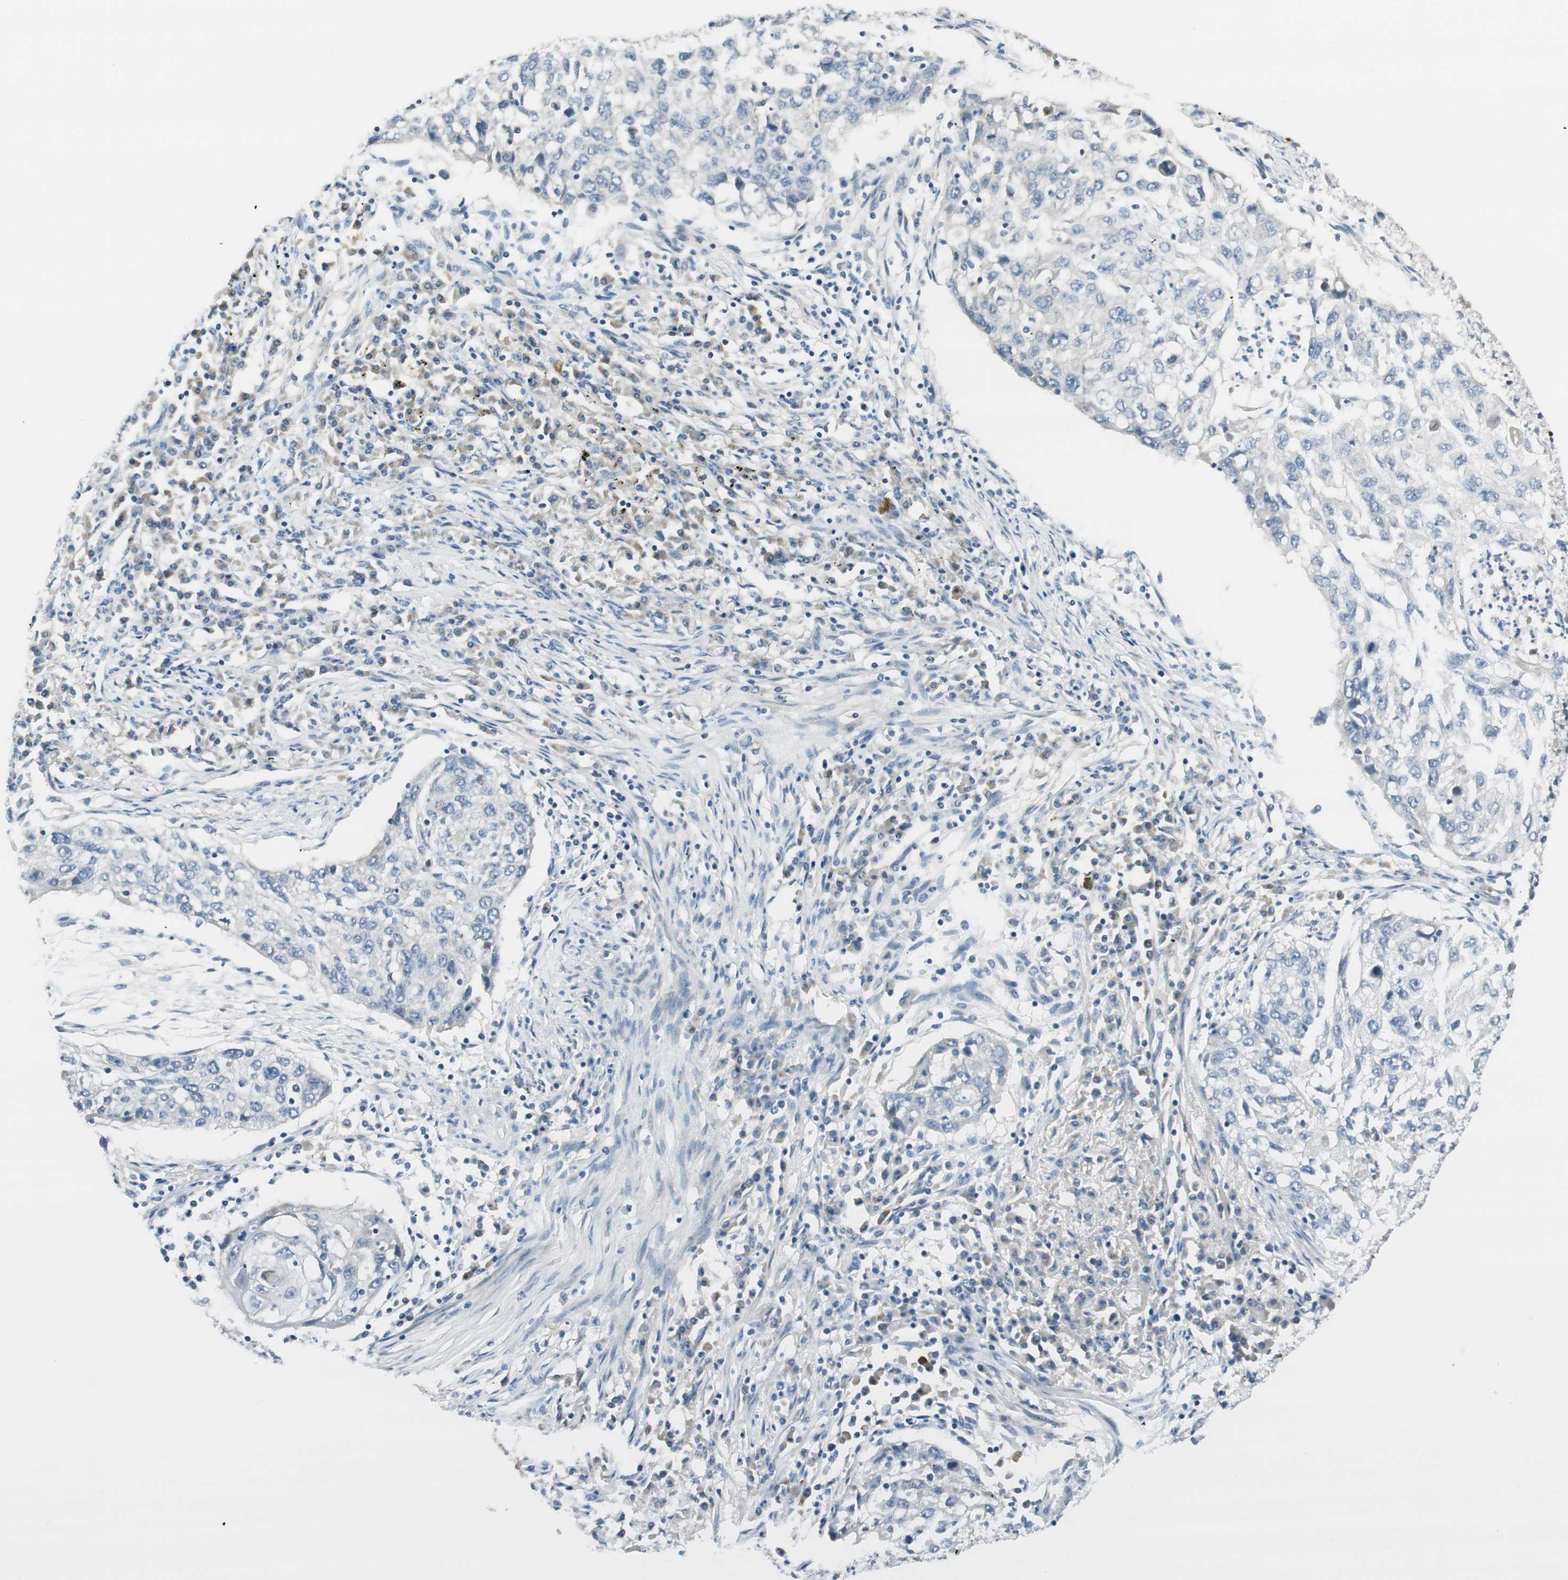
{"staining": {"intensity": "negative", "quantity": "none", "location": "none"}, "tissue": "lung cancer", "cell_type": "Tumor cells", "image_type": "cancer", "snomed": [{"axis": "morphology", "description": "Squamous cell carcinoma, NOS"}, {"axis": "topography", "description": "Lung"}], "caption": "Image shows no significant protein positivity in tumor cells of lung cancer.", "gene": "TACR3", "patient": {"sex": "female", "age": 63}}